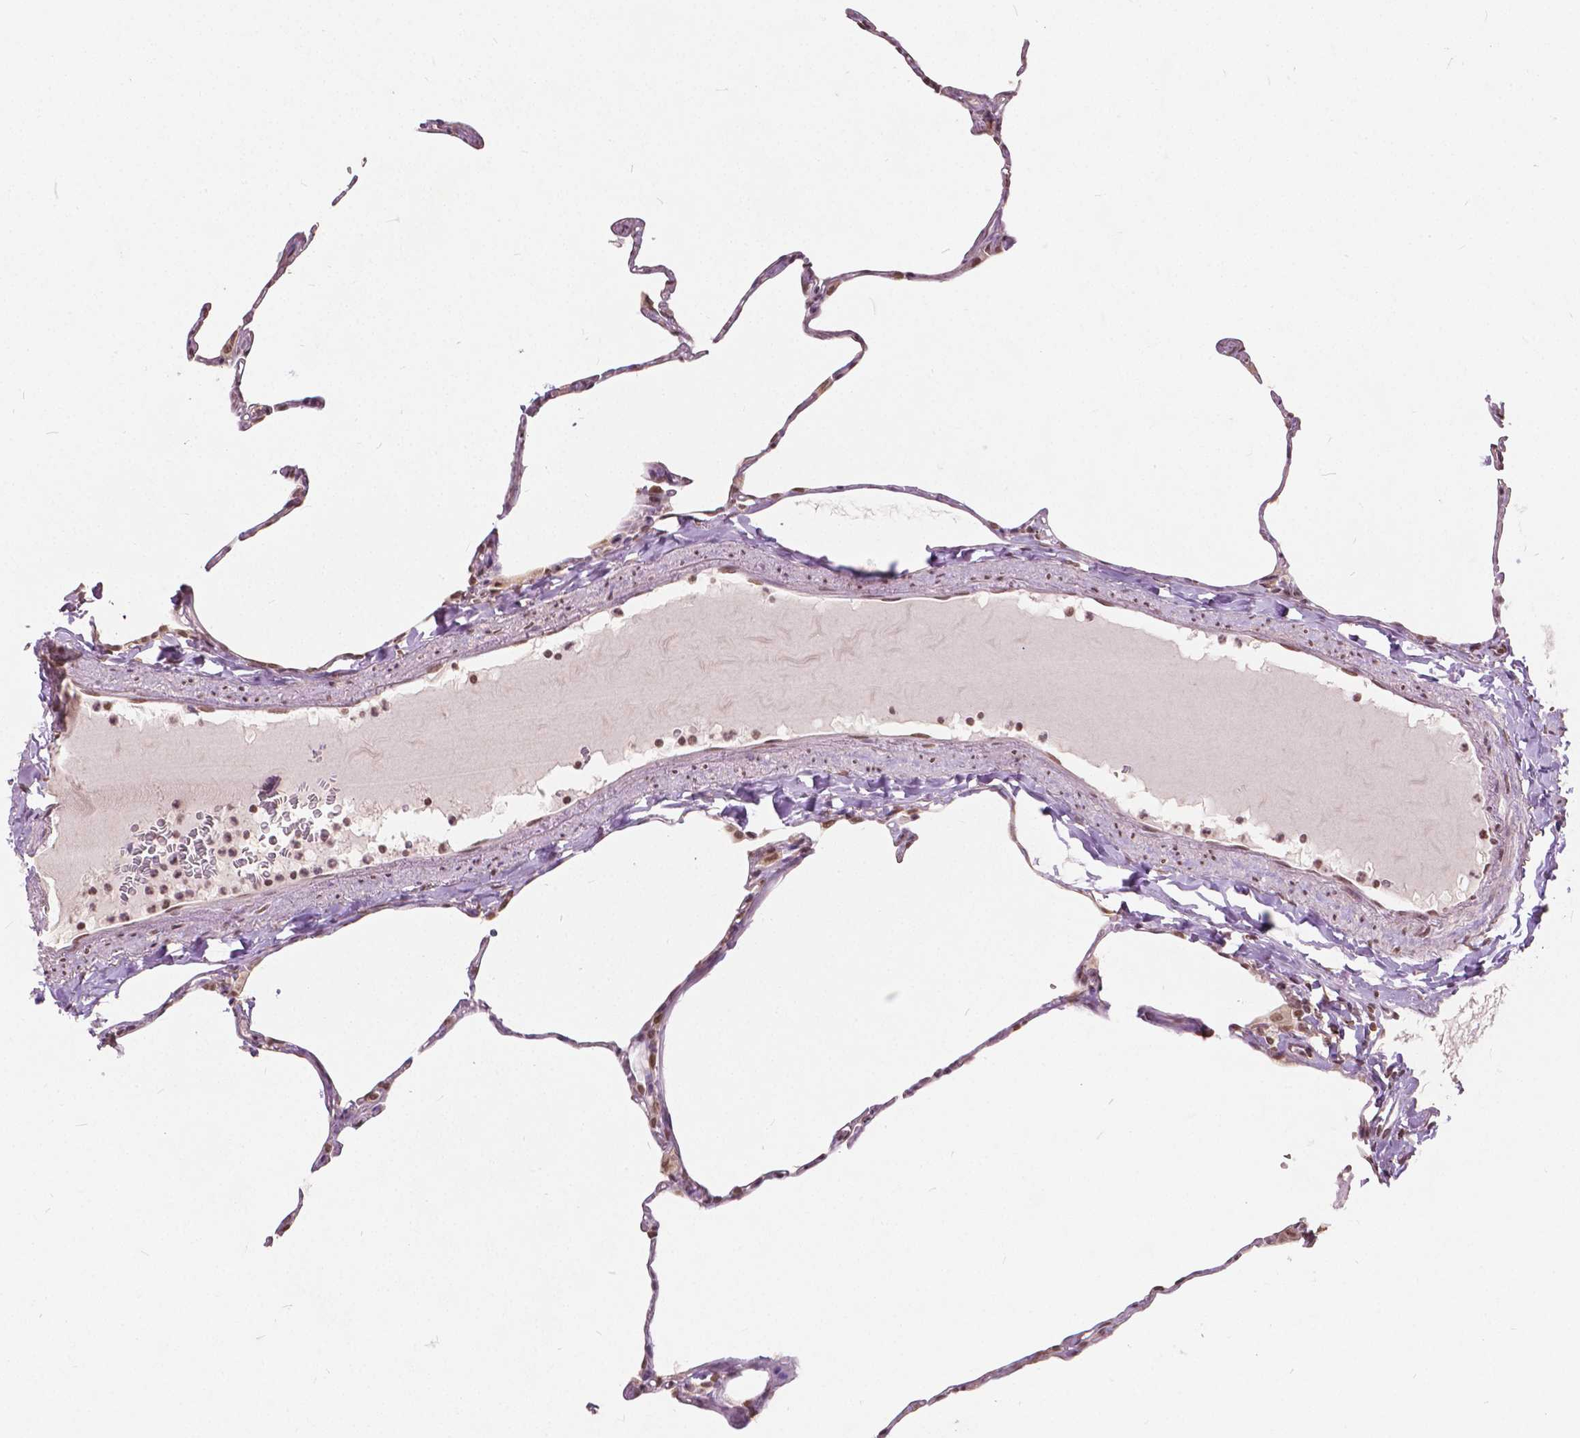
{"staining": {"intensity": "moderate", "quantity": "<25%", "location": "nuclear"}, "tissue": "lung", "cell_type": "Alveolar cells", "image_type": "normal", "snomed": [{"axis": "morphology", "description": "Normal tissue, NOS"}, {"axis": "topography", "description": "Lung"}], "caption": "The immunohistochemical stain labels moderate nuclear expression in alveolar cells of unremarkable lung. (DAB (3,3'-diaminobenzidine) = brown stain, brightfield microscopy at high magnification).", "gene": "HOXA10", "patient": {"sex": "male", "age": 65}}